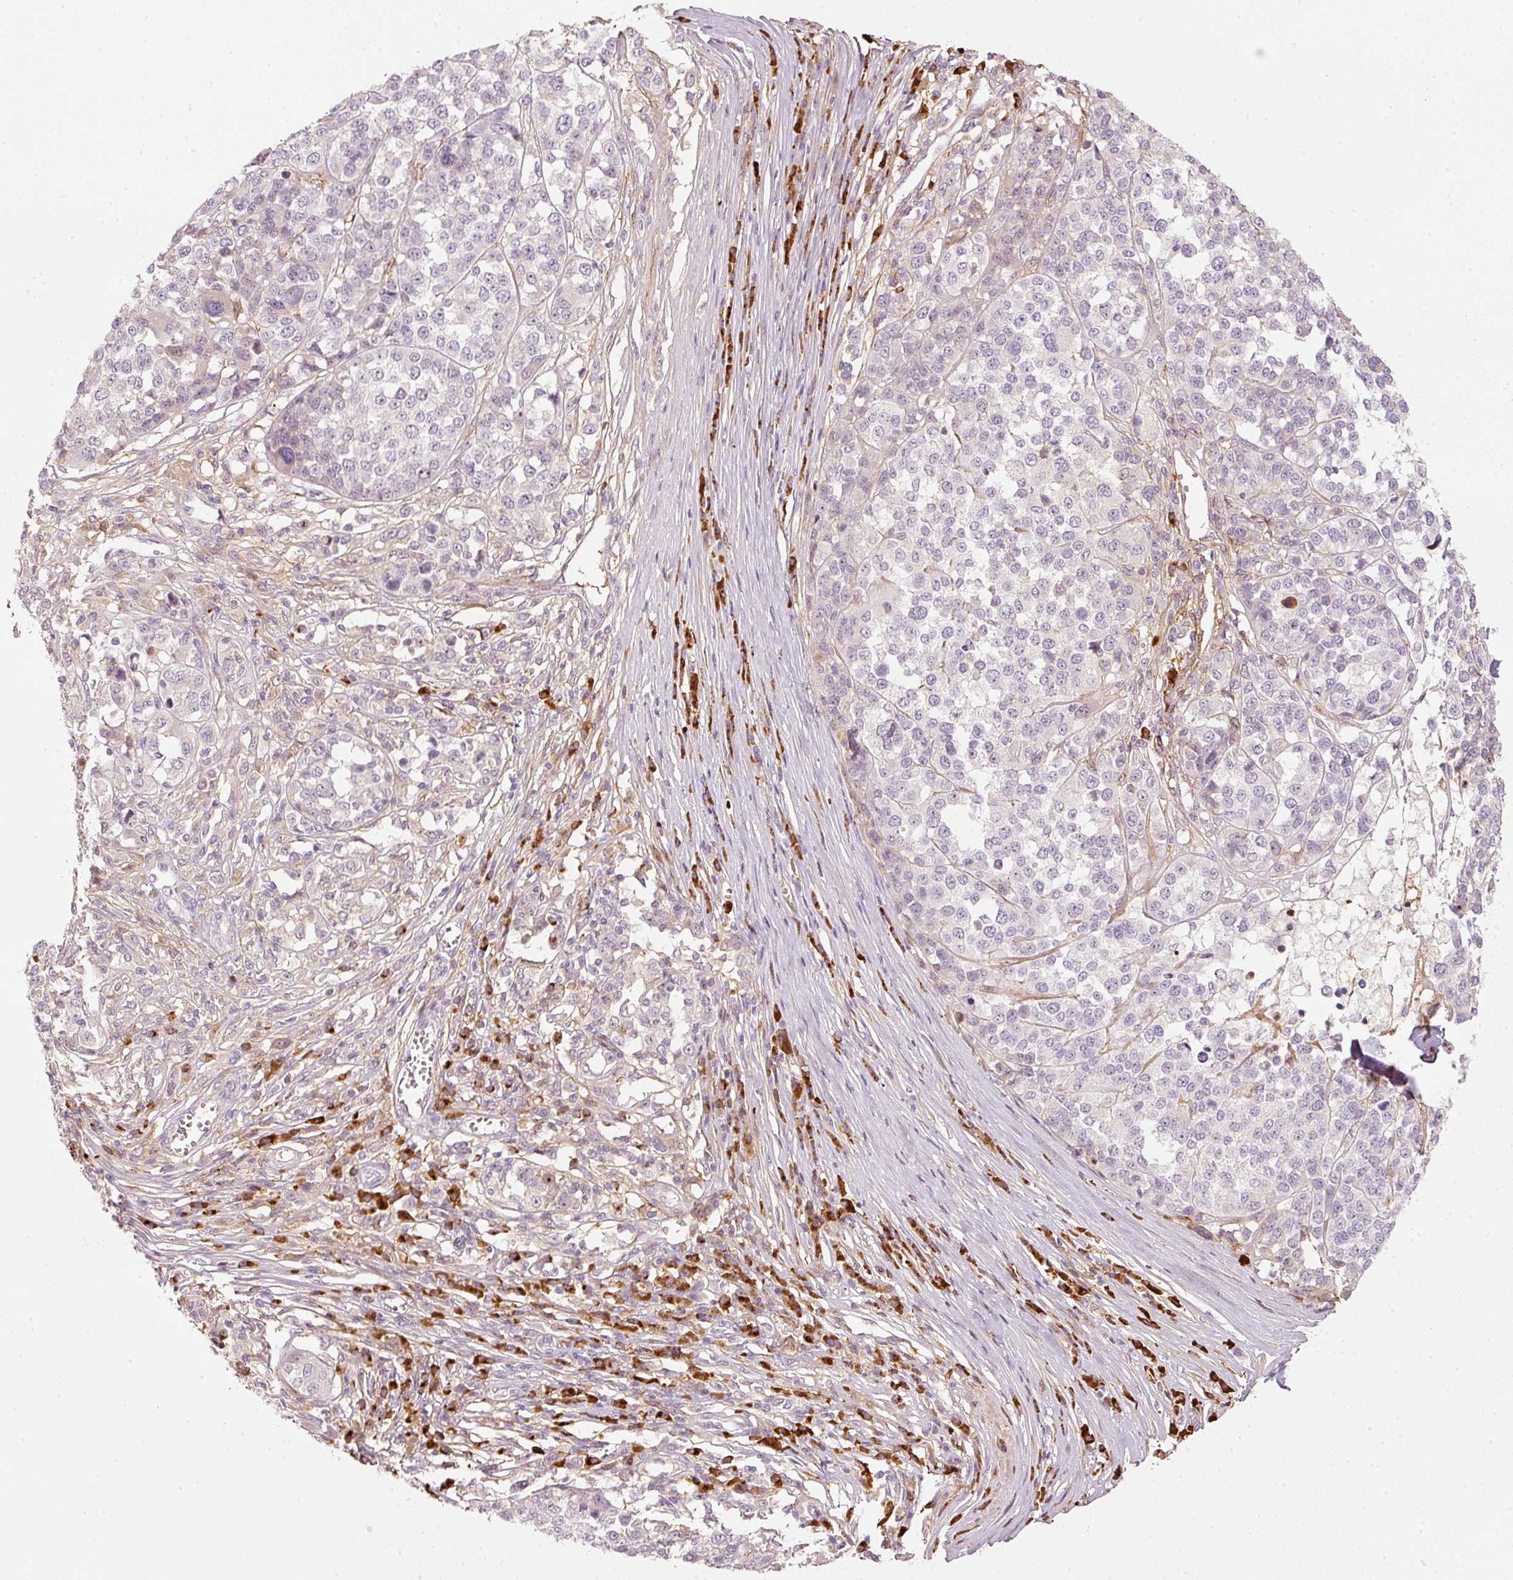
{"staining": {"intensity": "negative", "quantity": "none", "location": "none"}, "tissue": "melanoma", "cell_type": "Tumor cells", "image_type": "cancer", "snomed": [{"axis": "morphology", "description": "Malignant melanoma, Metastatic site"}, {"axis": "topography", "description": "Lymph node"}], "caption": "Tumor cells are negative for brown protein staining in malignant melanoma (metastatic site).", "gene": "VCAM1", "patient": {"sex": "male", "age": 44}}